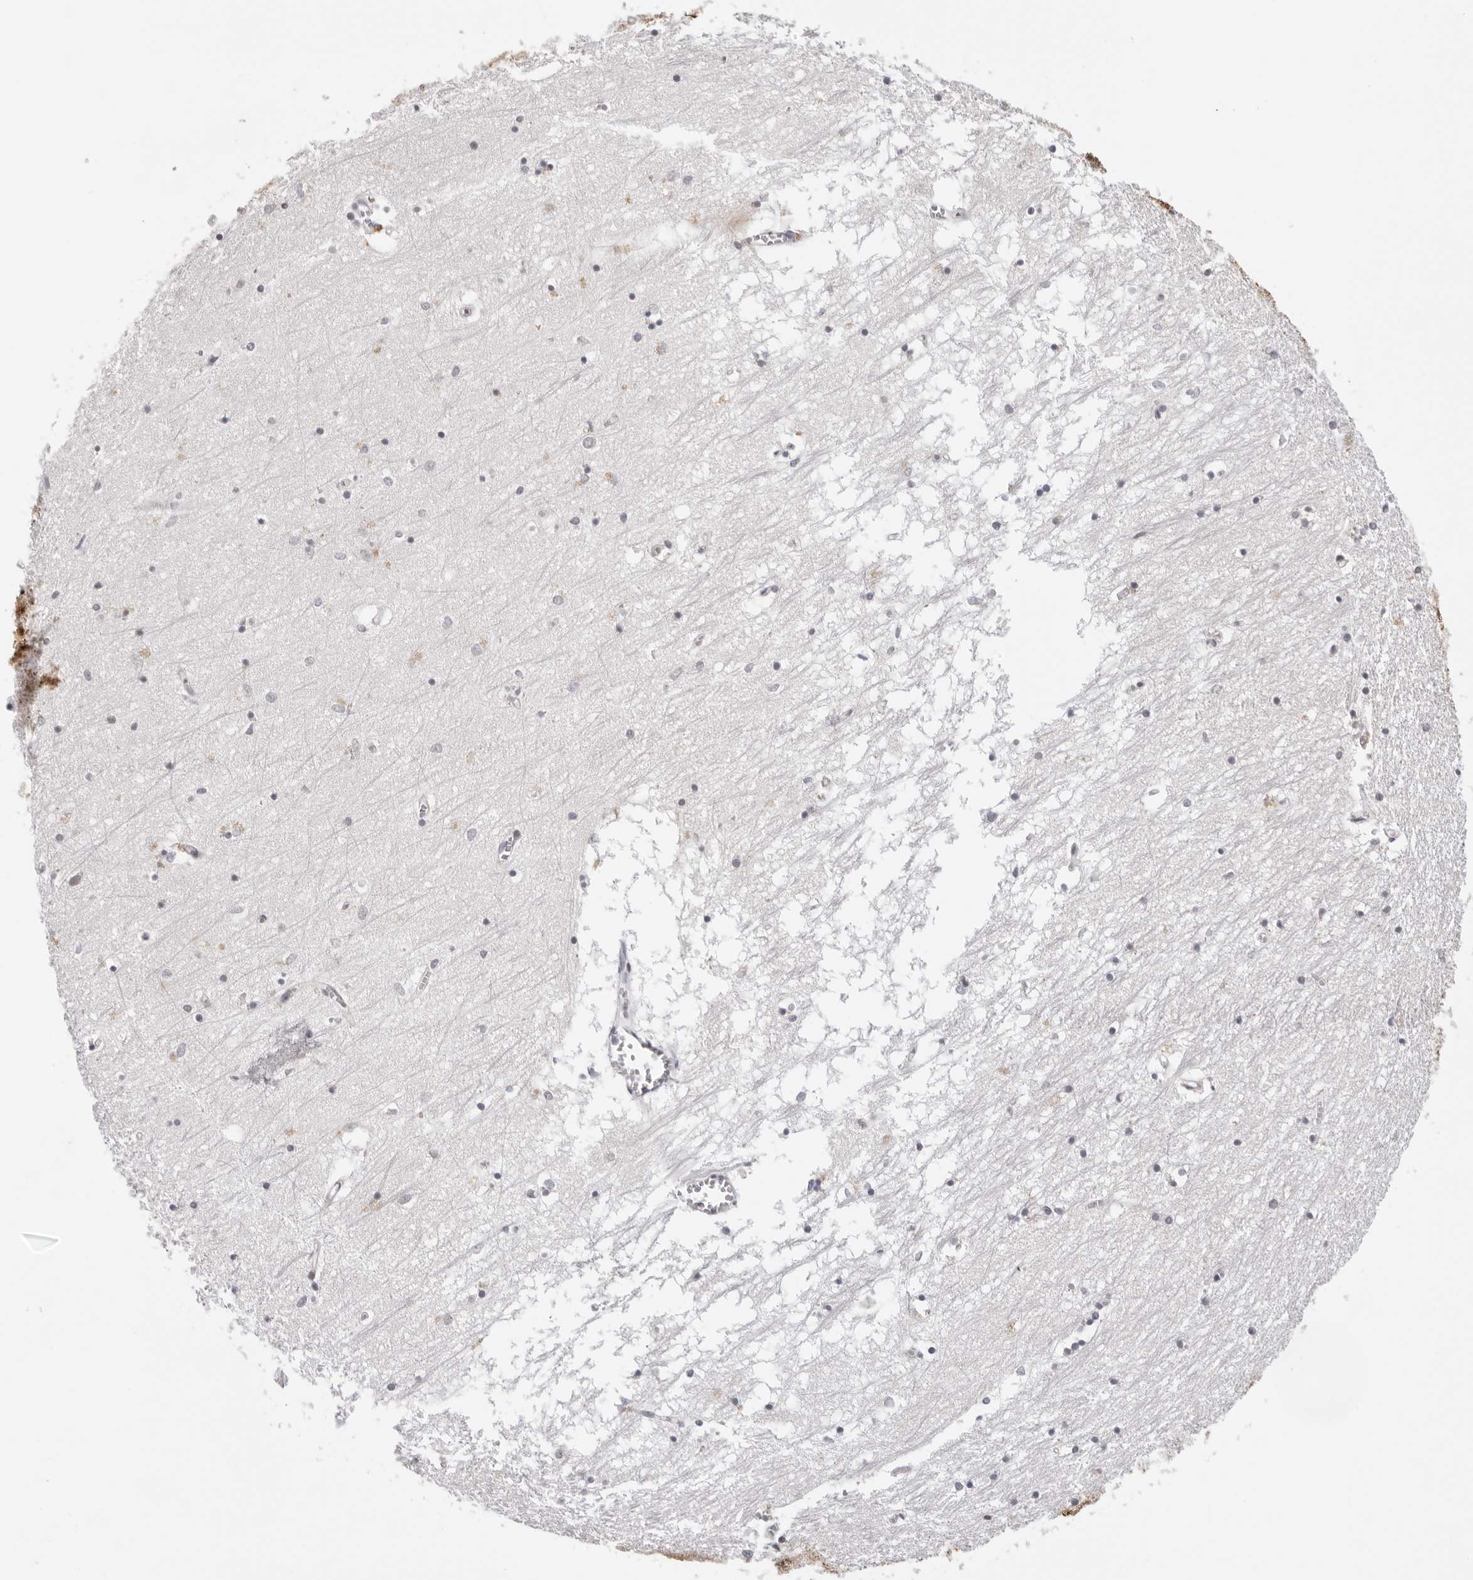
{"staining": {"intensity": "weak", "quantity": "<25%", "location": "cytoplasmic/membranous"}, "tissue": "hippocampus", "cell_type": "Glial cells", "image_type": "normal", "snomed": [{"axis": "morphology", "description": "Normal tissue, NOS"}, {"axis": "topography", "description": "Hippocampus"}], "caption": "A micrograph of human hippocampus is negative for staining in glial cells. (IHC, brightfield microscopy, high magnification).", "gene": "PRUNE1", "patient": {"sex": "male", "age": 70}}